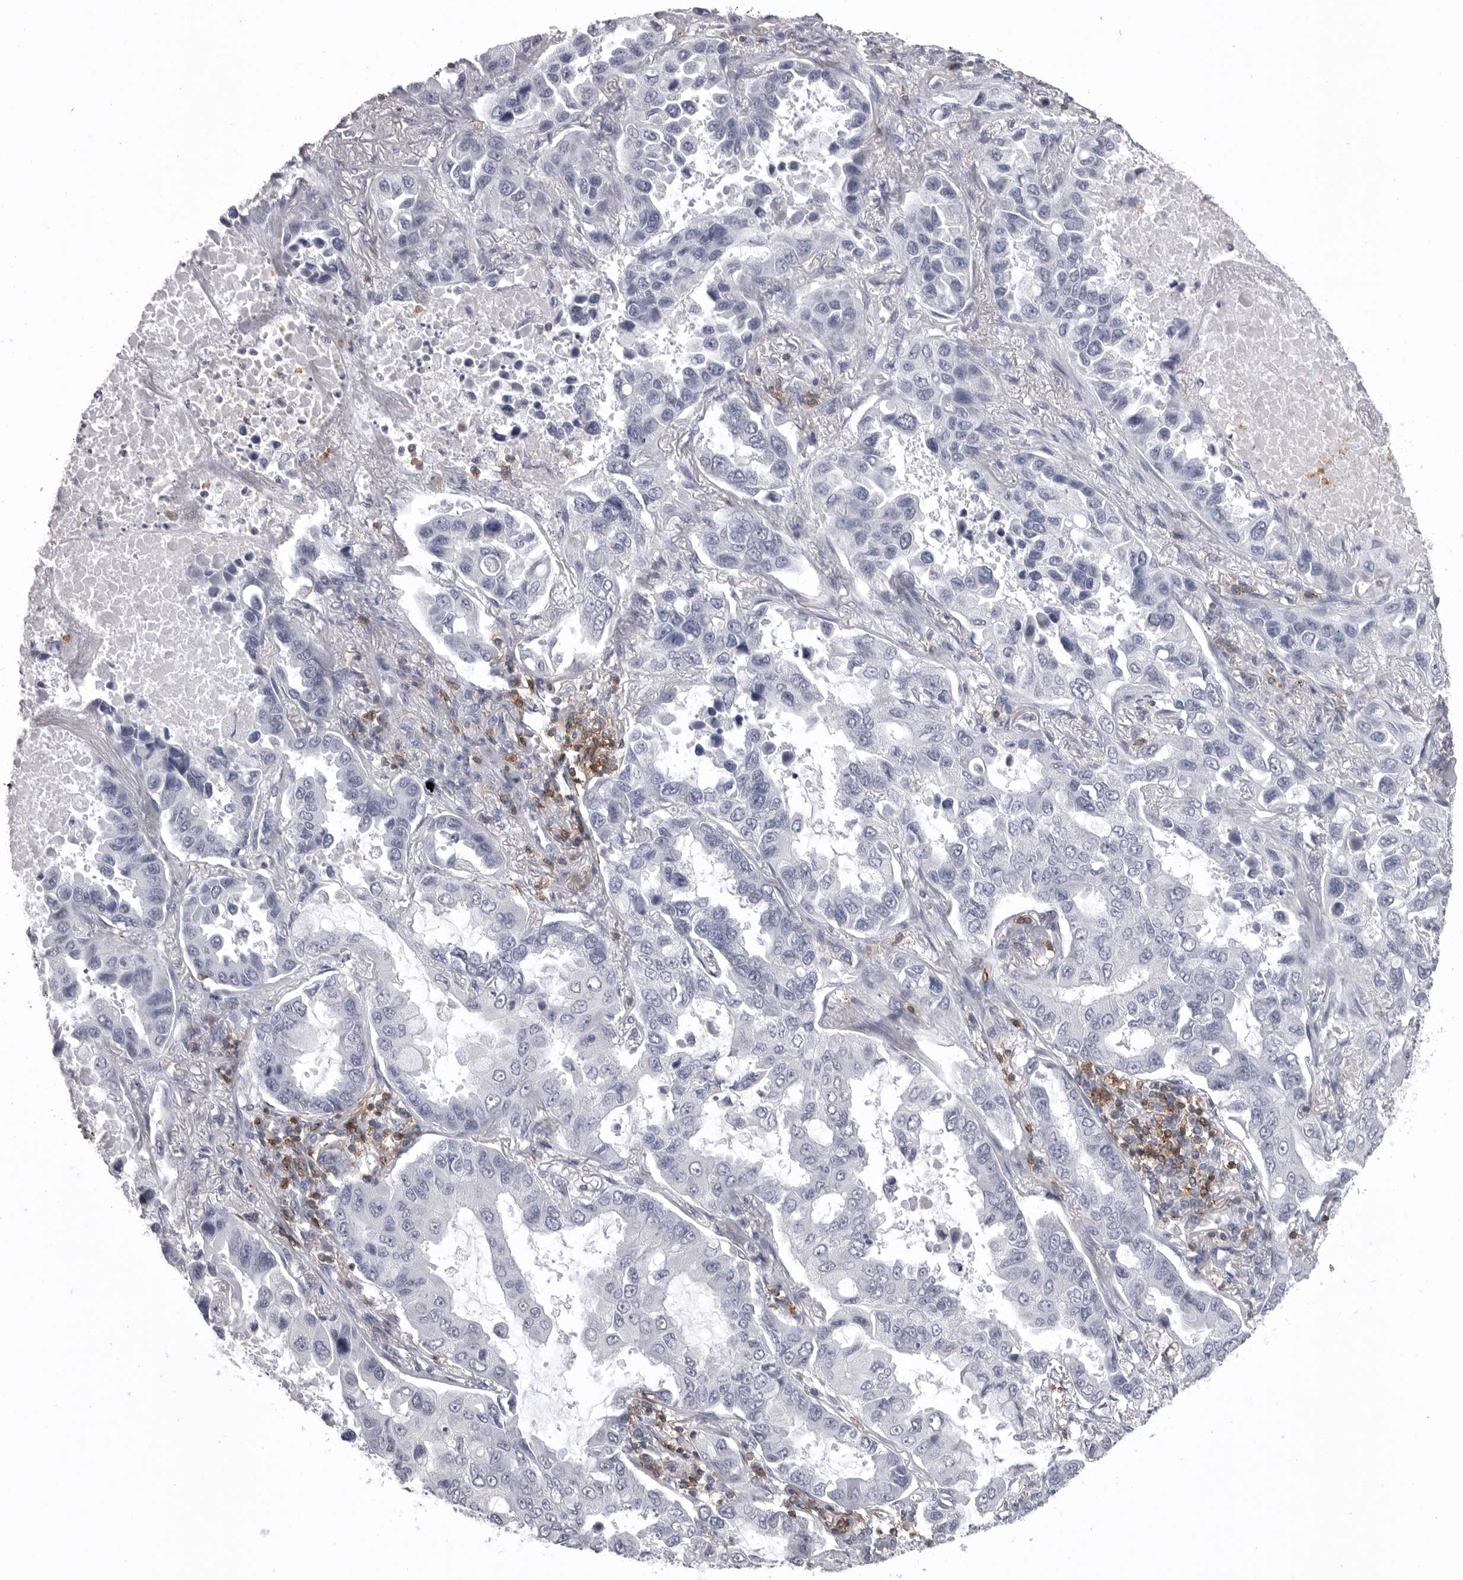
{"staining": {"intensity": "negative", "quantity": "none", "location": "none"}, "tissue": "lung cancer", "cell_type": "Tumor cells", "image_type": "cancer", "snomed": [{"axis": "morphology", "description": "Adenocarcinoma, NOS"}, {"axis": "topography", "description": "Lung"}], "caption": "Immunohistochemistry (IHC) histopathology image of adenocarcinoma (lung) stained for a protein (brown), which reveals no expression in tumor cells.", "gene": "ITGAL", "patient": {"sex": "male", "age": 64}}